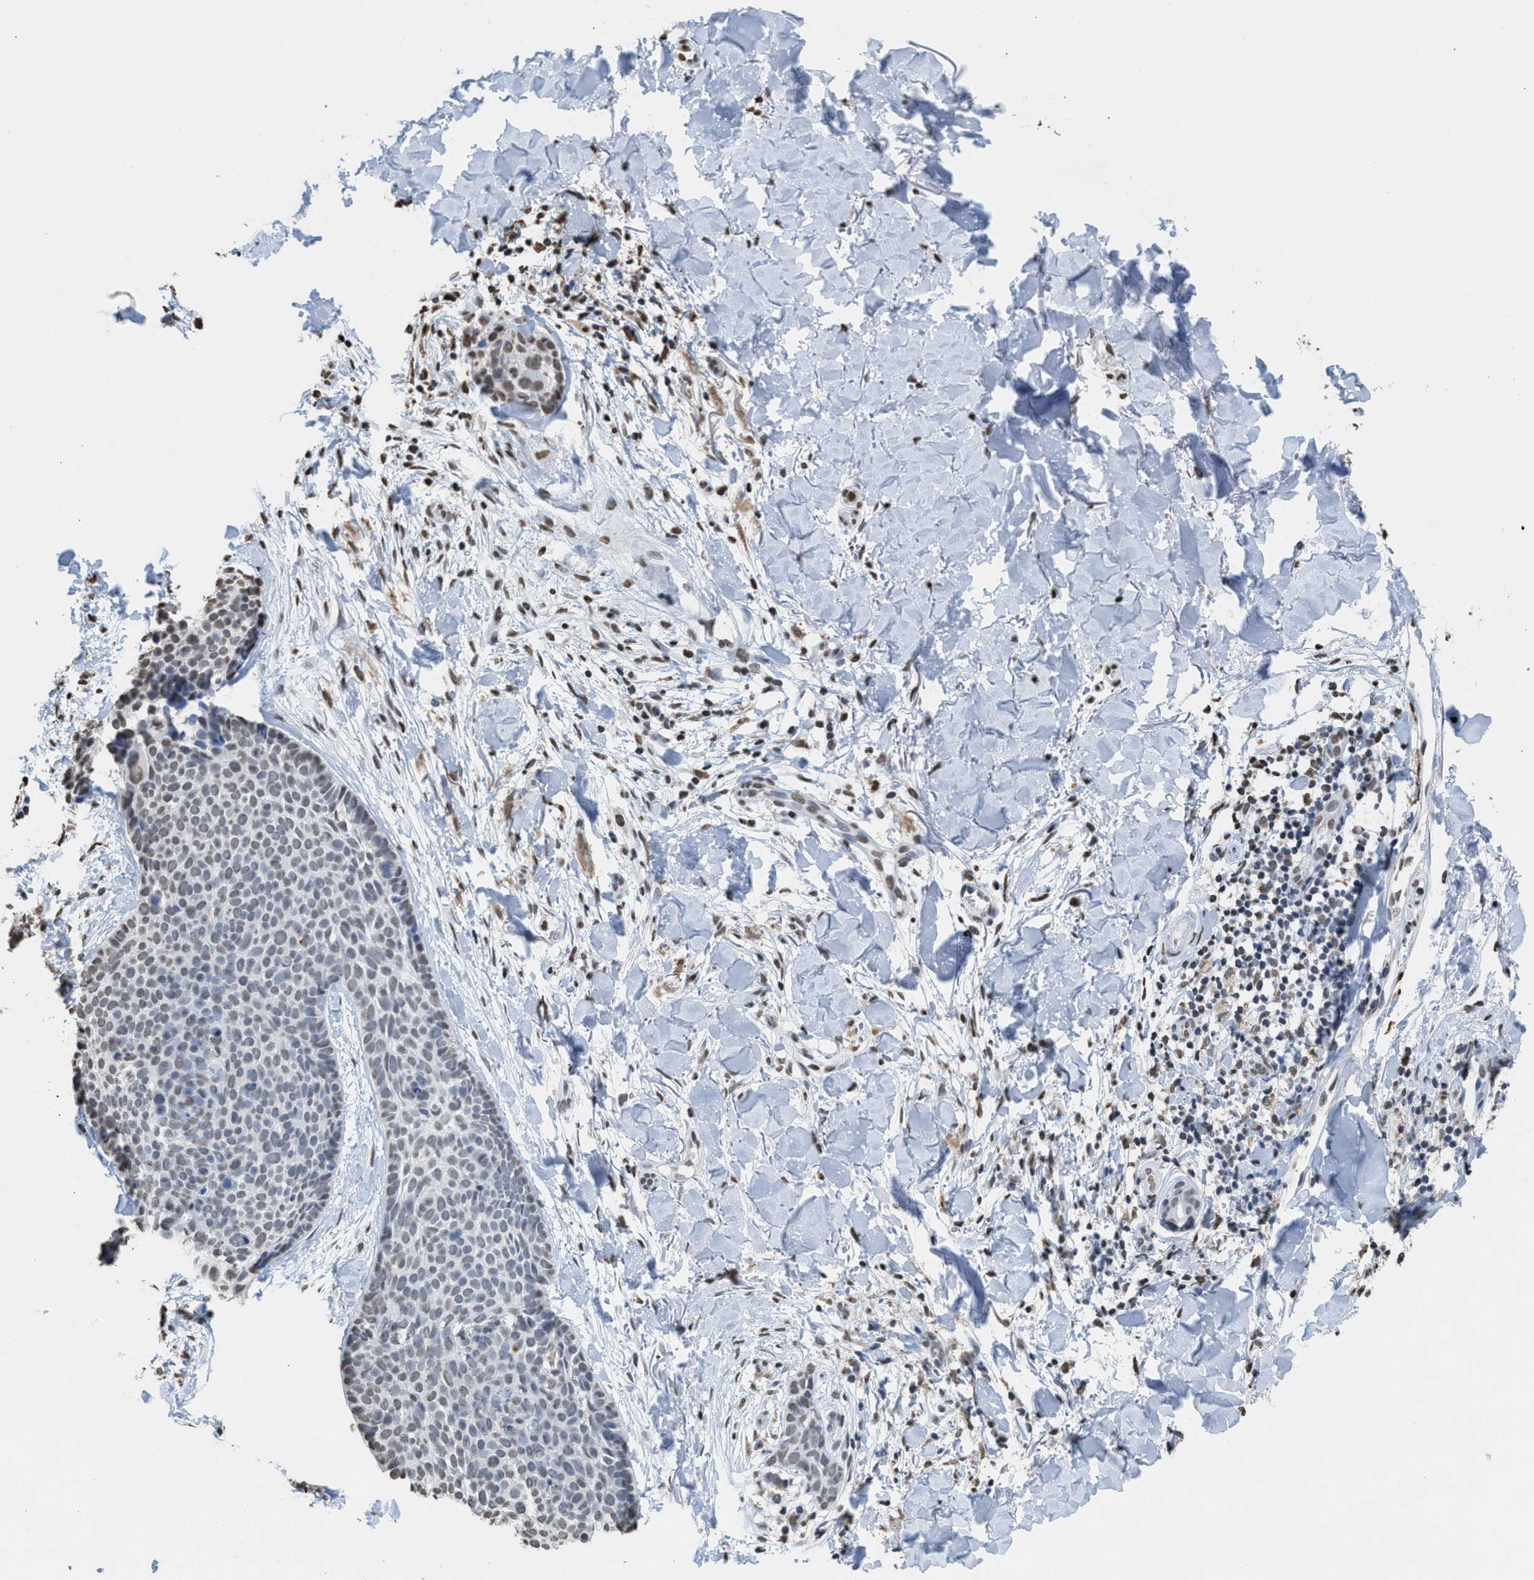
{"staining": {"intensity": "negative", "quantity": "none", "location": "none"}, "tissue": "skin cancer", "cell_type": "Tumor cells", "image_type": "cancer", "snomed": [{"axis": "morphology", "description": "Normal tissue, NOS"}, {"axis": "morphology", "description": "Basal cell carcinoma"}, {"axis": "topography", "description": "Skin"}], "caption": "The micrograph reveals no significant positivity in tumor cells of basal cell carcinoma (skin).", "gene": "NUP88", "patient": {"sex": "male", "age": 67}}